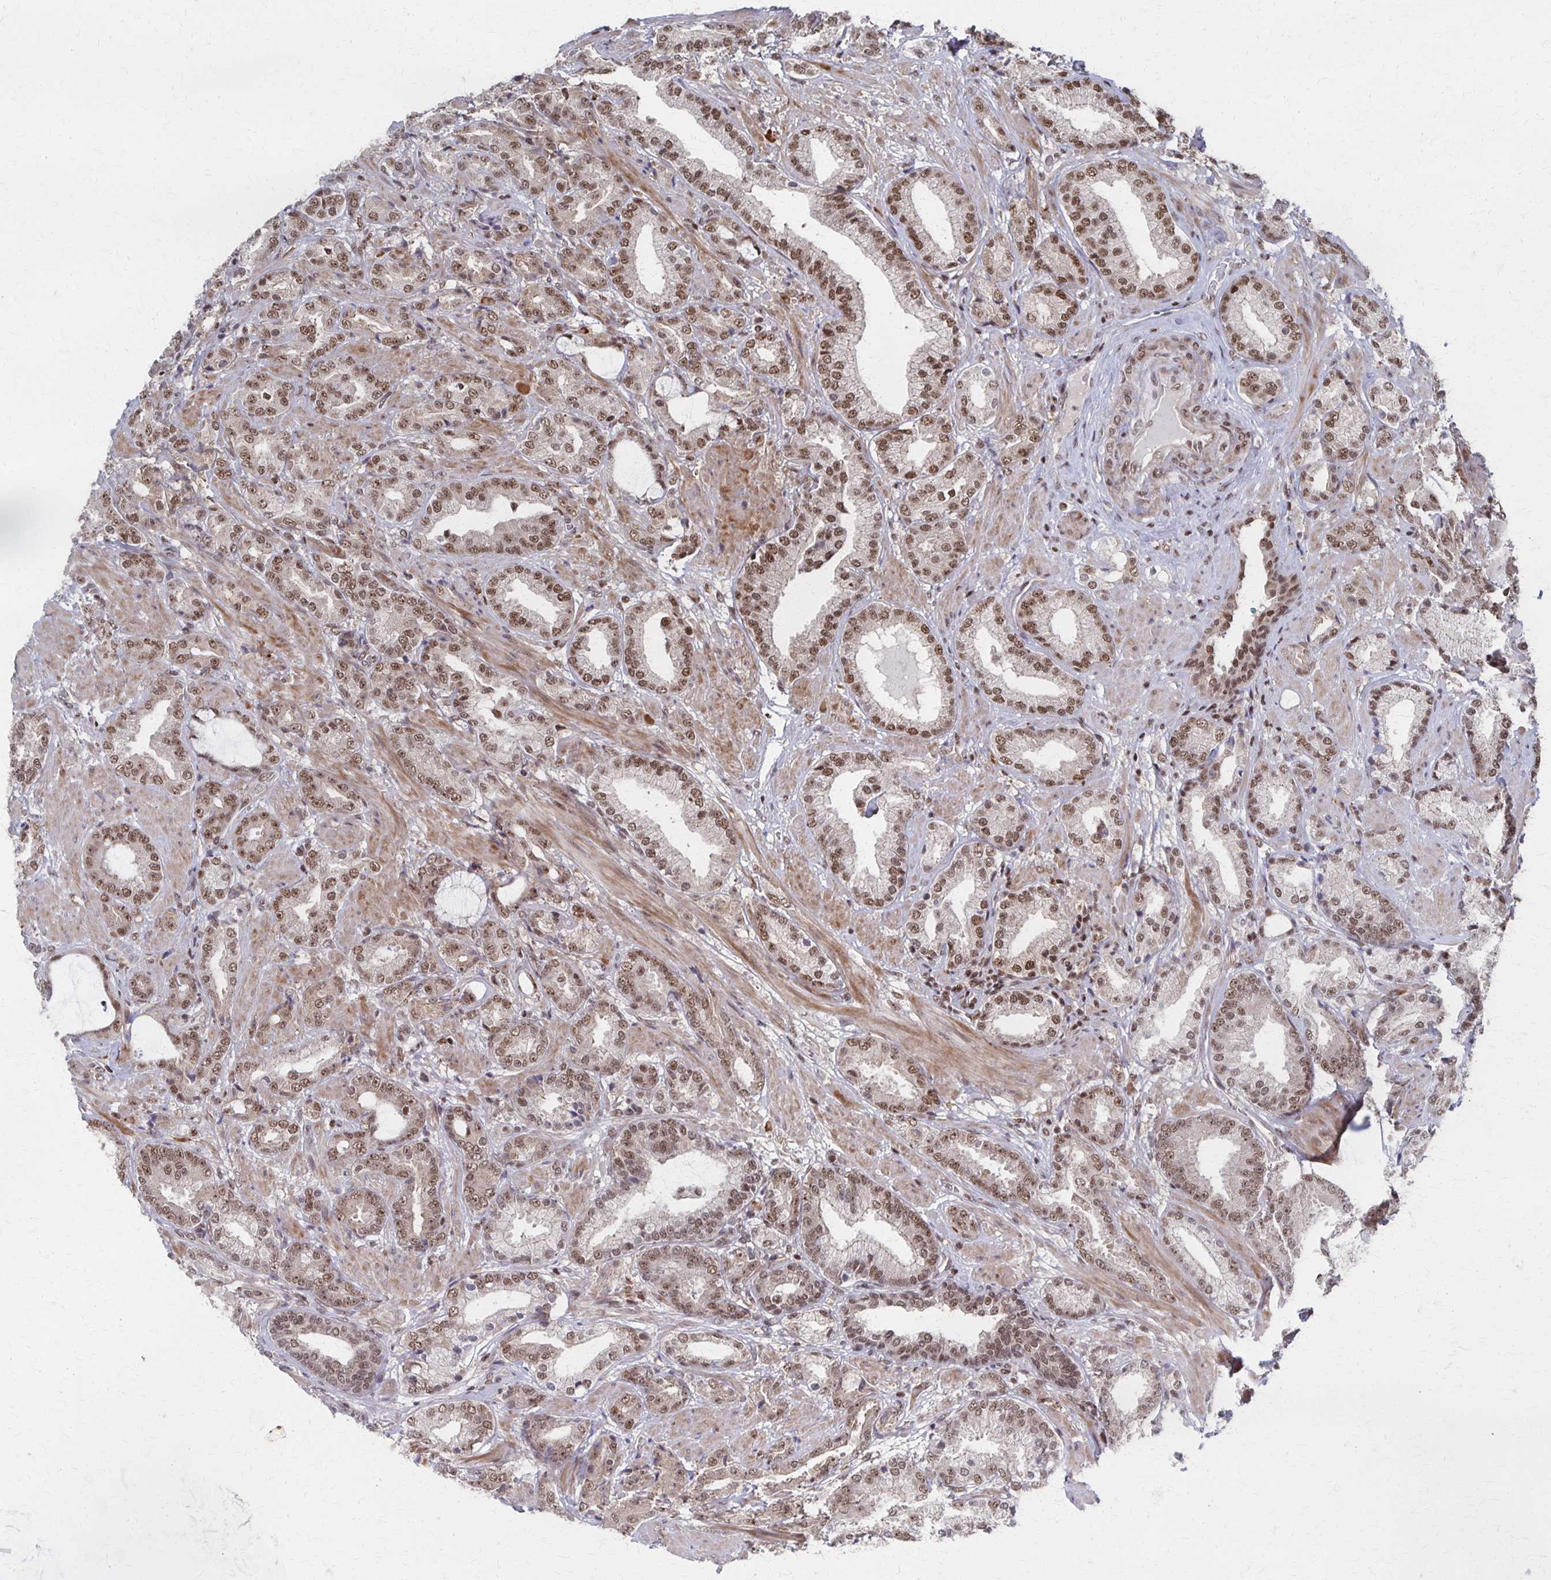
{"staining": {"intensity": "moderate", "quantity": ">75%", "location": "nuclear"}, "tissue": "prostate cancer", "cell_type": "Tumor cells", "image_type": "cancer", "snomed": [{"axis": "morphology", "description": "Adenocarcinoma, High grade"}, {"axis": "topography", "description": "Prostate"}], "caption": "Immunohistochemistry (IHC) of human prostate cancer shows medium levels of moderate nuclear staining in approximately >75% of tumor cells.", "gene": "GTF2B", "patient": {"sex": "male", "age": 56}}